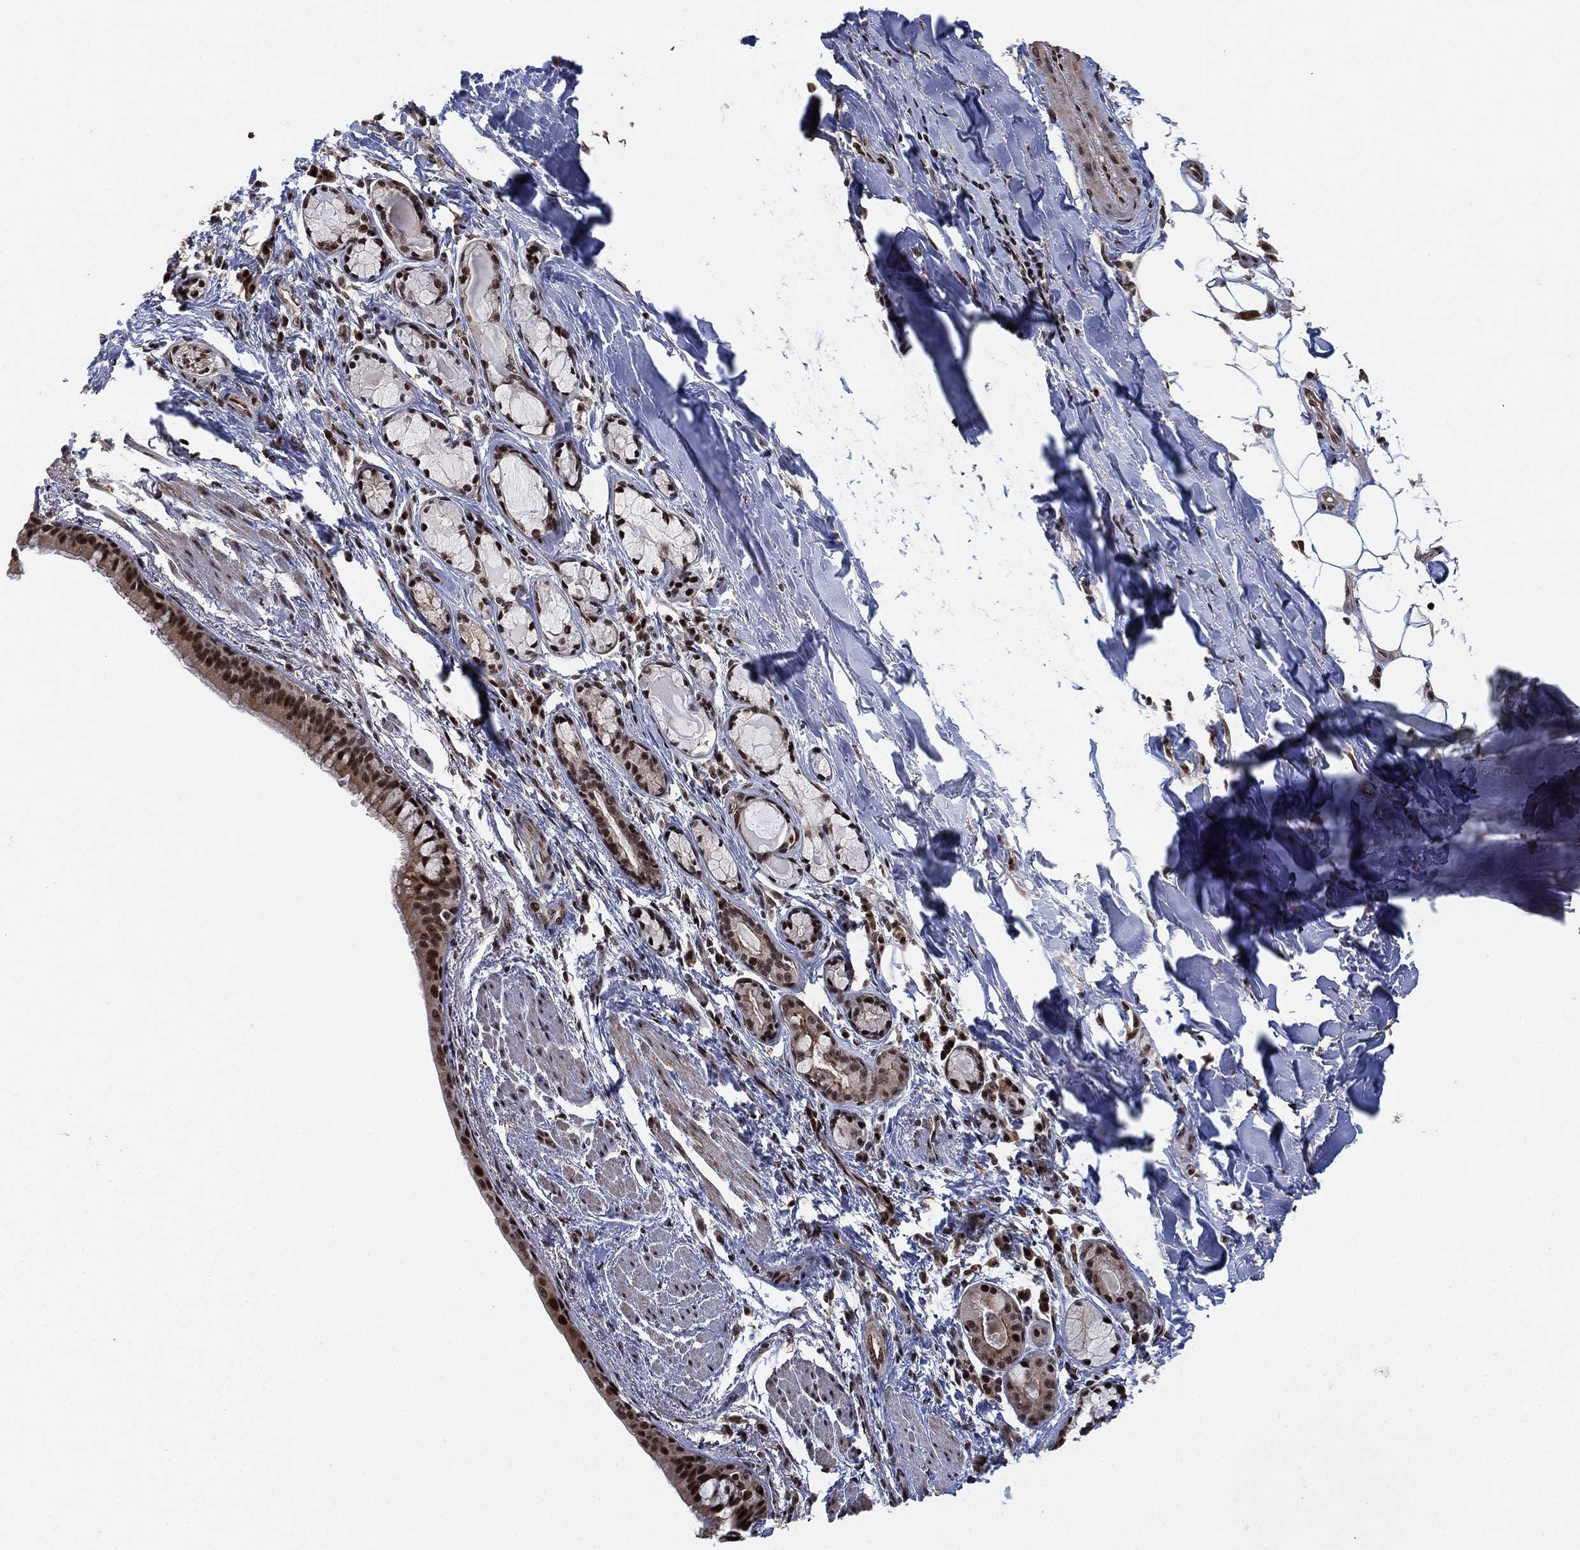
{"staining": {"intensity": "strong", "quantity": "25%-75%", "location": "nuclear"}, "tissue": "bronchus", "cell_type": "Respiratory epithelial cells", "image_type": "normal", "snomed": [{"axis": "morphology", "description": "Normal tissue, NOS"}, {"axis": "morphology", "description": "Squamous cell carcinoma, NOS"}, {"axis": "topography", "description": "Bronchus"}, {"axis": "topography", "description": "Lung"}], "caption": "Immunohistochemical staining of unremarkable human bronchus shows strong nuclear protein positivity in about 25%-75% of respiratory epithelial cells.", "gene": "ZSCAN30", "patient": {"sex": "male", "age": 69}}